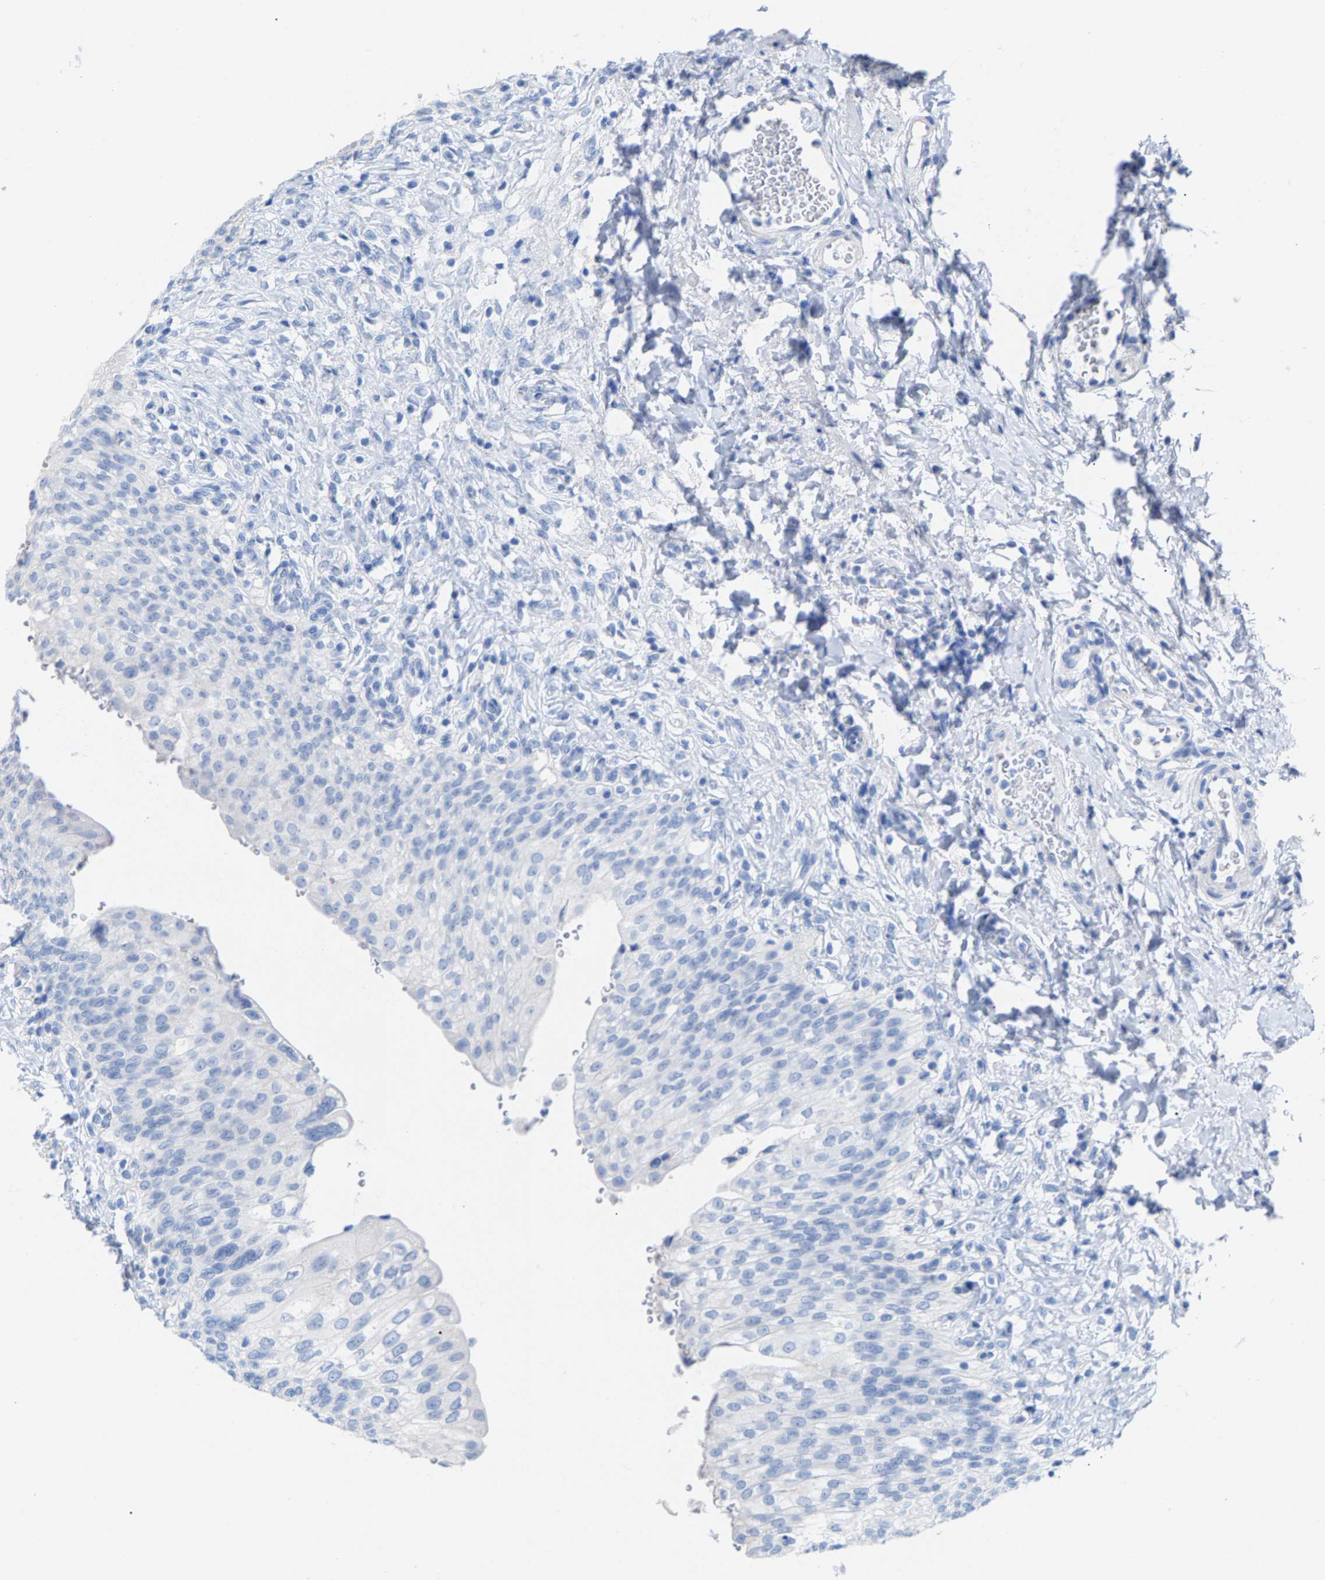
{"staining": {"intensity": "negative", "quantity": "none", "location": "none"}, "tissue": "urinary bladder", "cell_type": "Urothelial cells", "image_type": "normal", "snomed": [{"axis": "morphology", "description": "Urothelial carcinoma, High grade"}, {"axis": "topography", "description": "Urinary bladder"}], "caption": "Photomicrograph shows no significant protein expression in urothelial cells of benign urinary bladder. (DAB (3,3'-diaminobenzidine) immunohistochemistry (IHC) visualized using brightfield microscopy, high magnification).", "gene": "CPA1", "patient": {"sex": "male", "age": 46}}